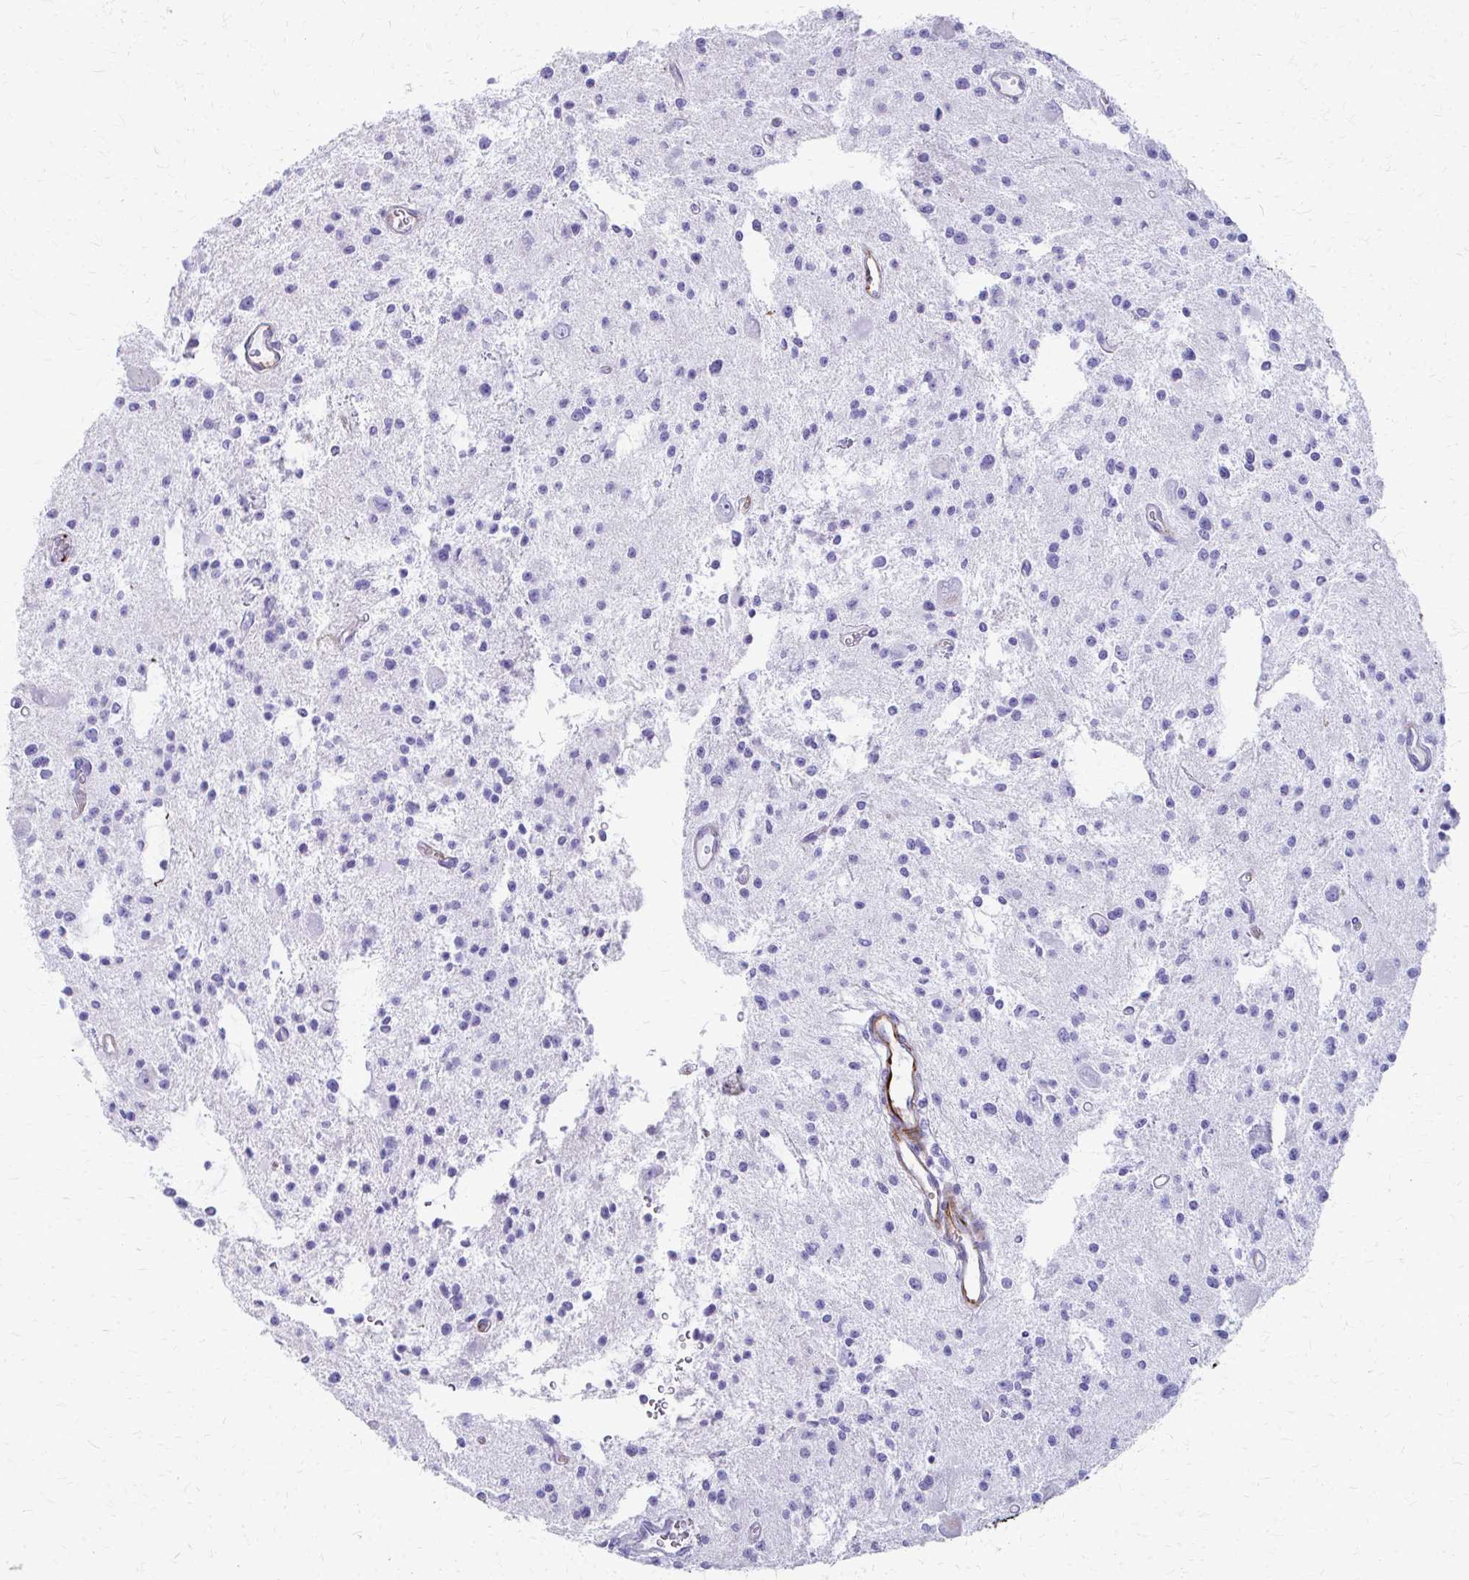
{"staining": {"intensity": "negative", "quantity": "none", "location": "none"}, "tissue": "glioma", "cell_type": "Tumor cells", "image_type": "cancer", "snomed": [{"axis": "morphology", "description": "Glioma, malignant, Low grade"}, {"axis": "topography", "description": "Brain"}], "caption": "This image is of malignant glioma (low-grade) stained with immunohistochemistry (IHC) to label a protein in brown with the nuclei are counter-stained blue. There is no positivity in tumor cells. The staining is performed using DAB (3,3'-diaminobenzidine) brown chromogen with nuclei counter-stained in using hematoxylin.", "gene": "TRIM6", "patient": {"sex": "male", "age": 43}}